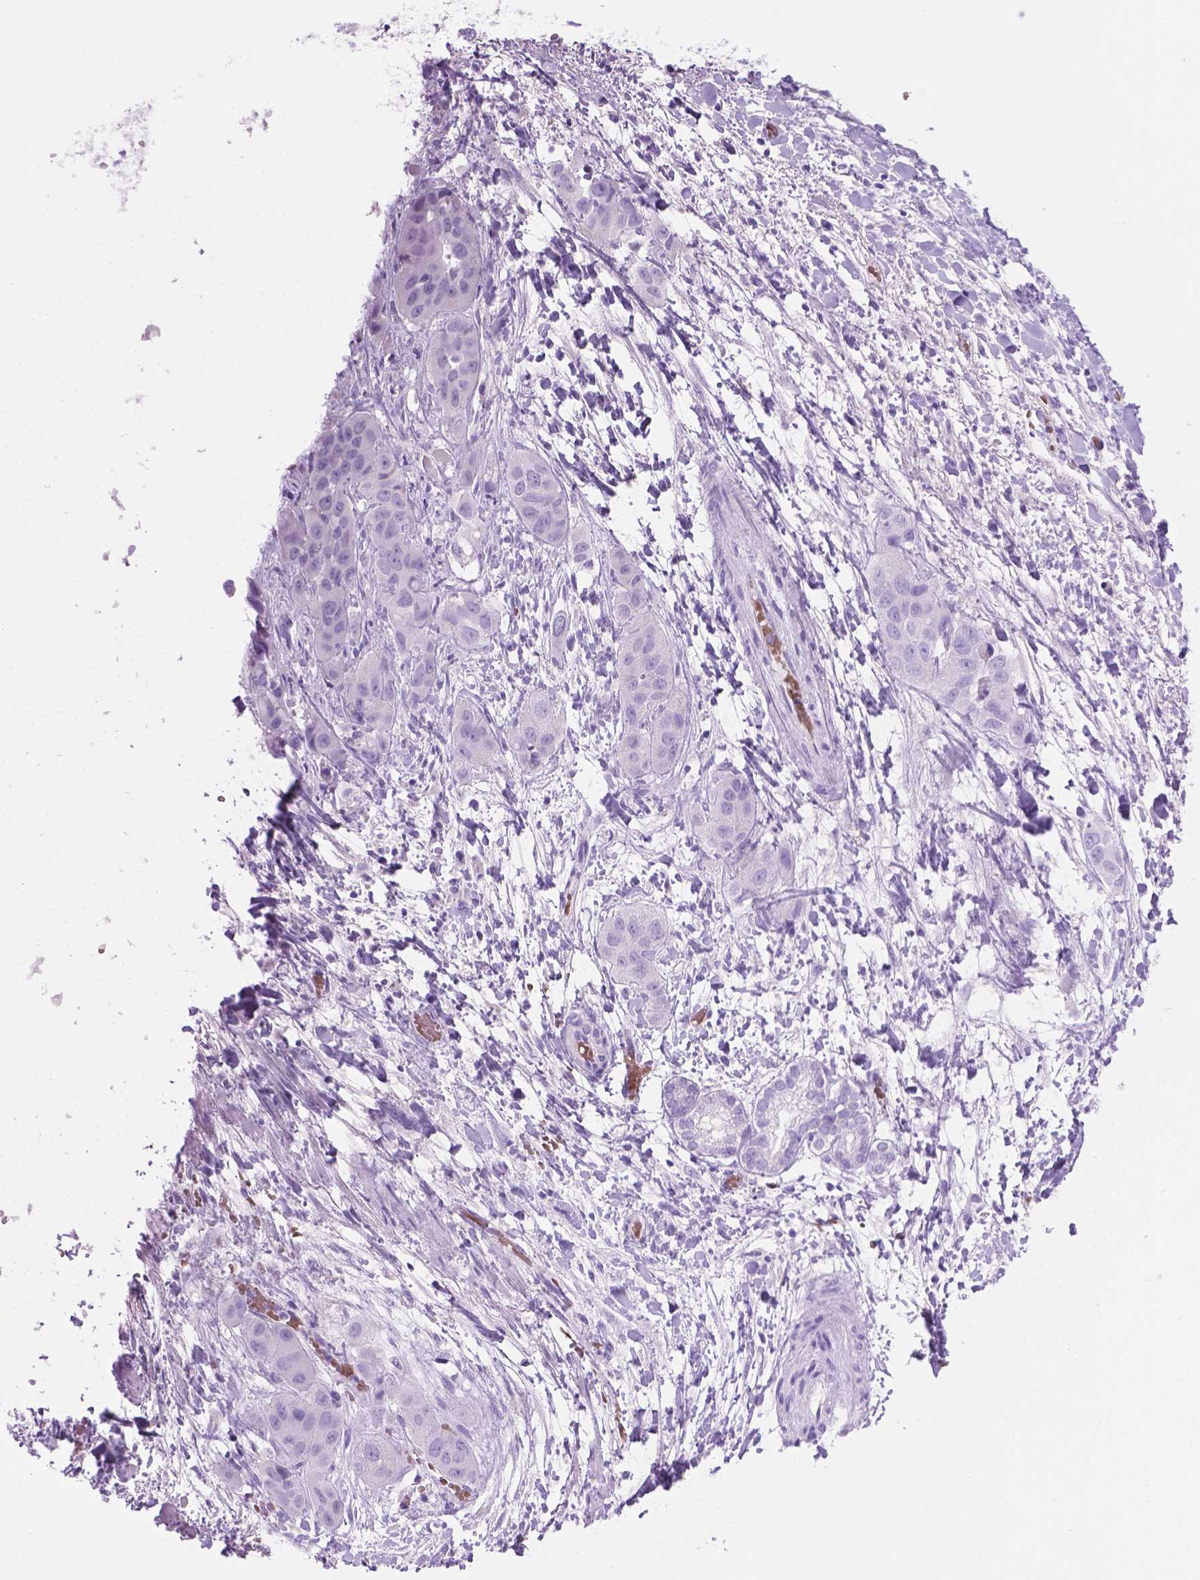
{"staining": {"intensity": "negative", "quantity": "none", "location": "none"}, "tissue": "liver cancer", "cell_type": "Tumor cells", "image_type": "cancer", "snomed": [{"axis": "morphology", "description": "Cholangiocarcinoma"}, {"axis": "topography", "description": "Liver"}], "caption": "This micrograph is of cholangiocarcinoma (liver) stained with immunohistochemistry to label a protein in brown with the nuclei are counter-stained blue. There is no positivity in tumor cells.", "gene": "GRIN2B", "patient": {"sex": "female", "age": 52}}